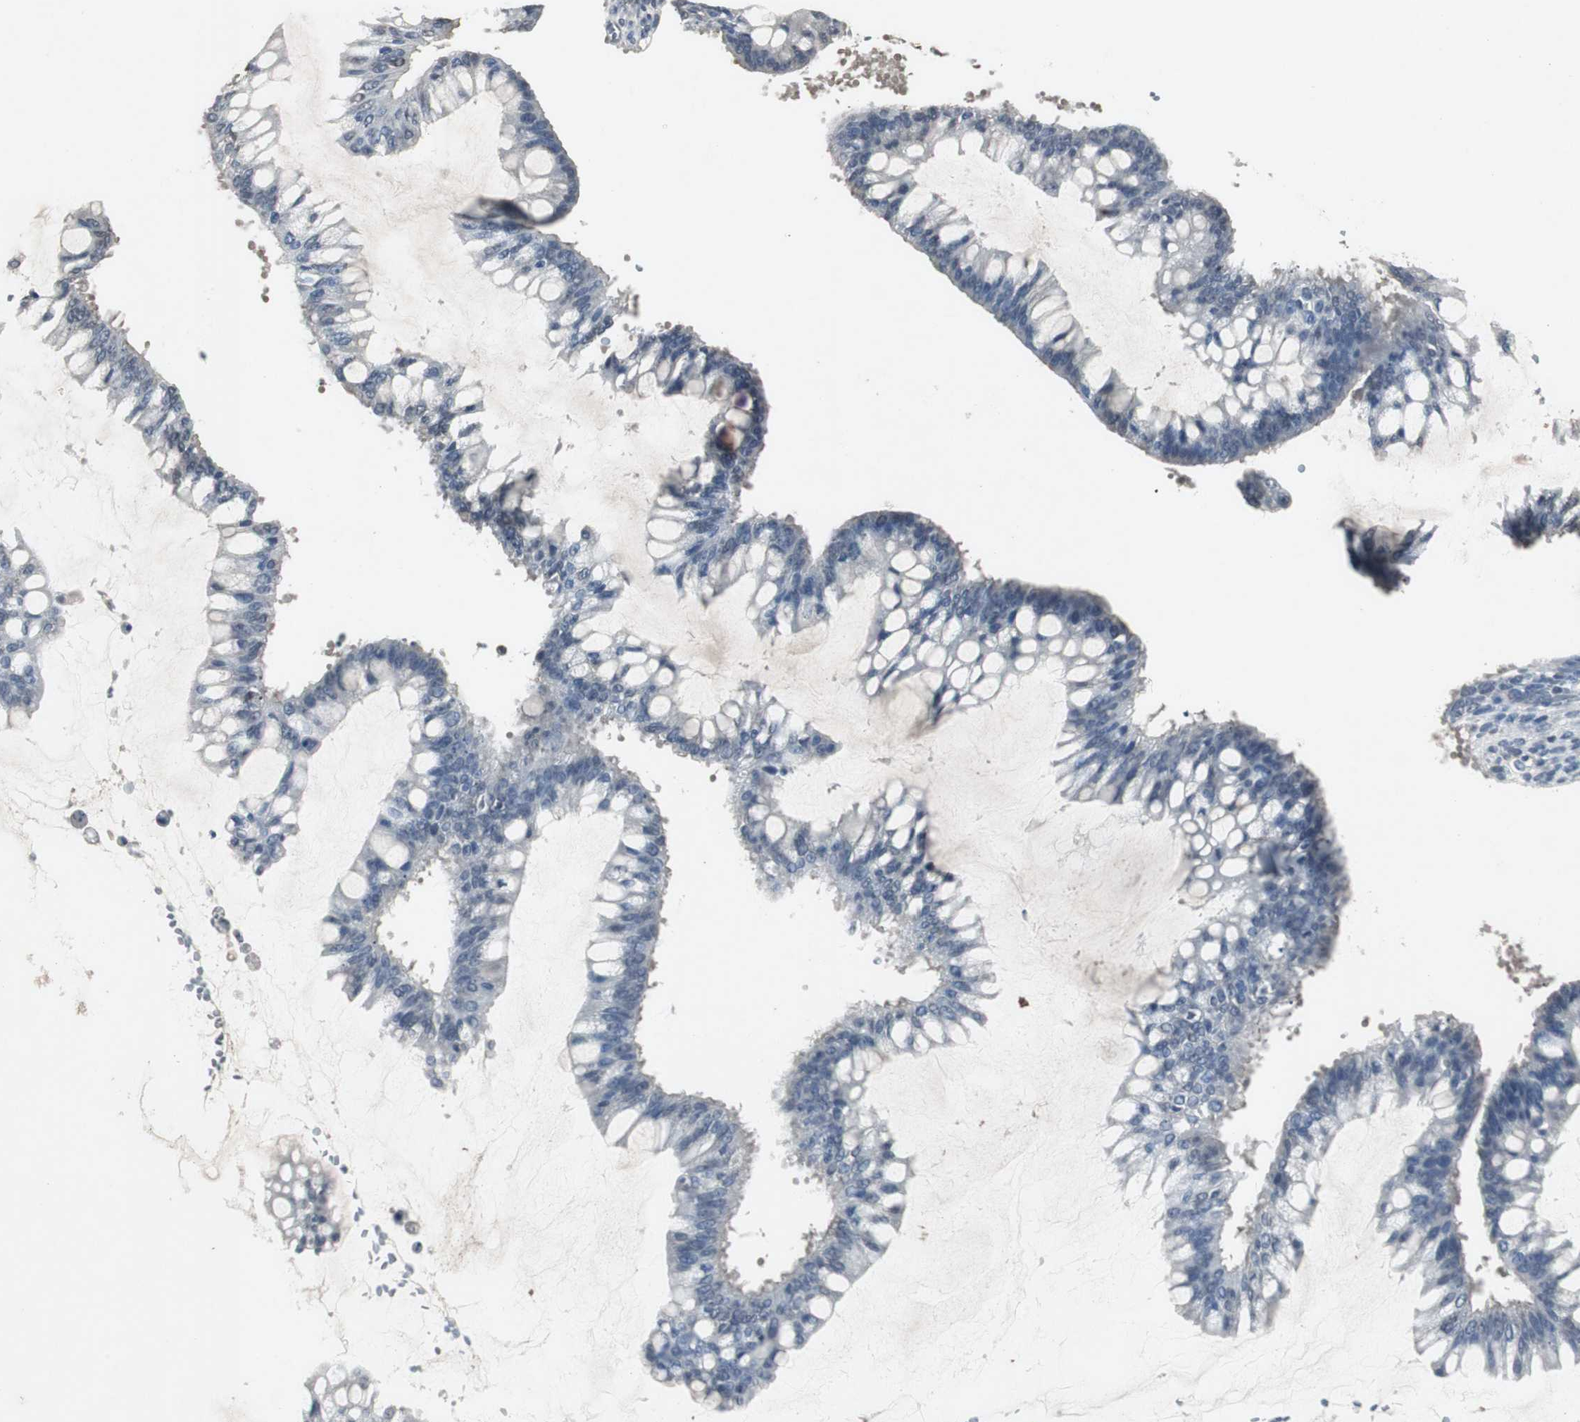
{"staining": {"intensity": "negative", "quantity": "none", "location": "none"}, "tissue": "ovarian cancer", "cell_type": "Tumor cells", "image_type": "cancer", "snomed": [{"axis": "morphology", "description": "Cystadenocarcinoma, mucinous, NOS"}, {"axis": "topography", "description": "Ovary"}], "caption": "Immunohistochemical staining of ovarian cancer shows no significant staining in tumor cells.", "gene": "ADNP2", "patient": {"sex": "female", "age": 73}}